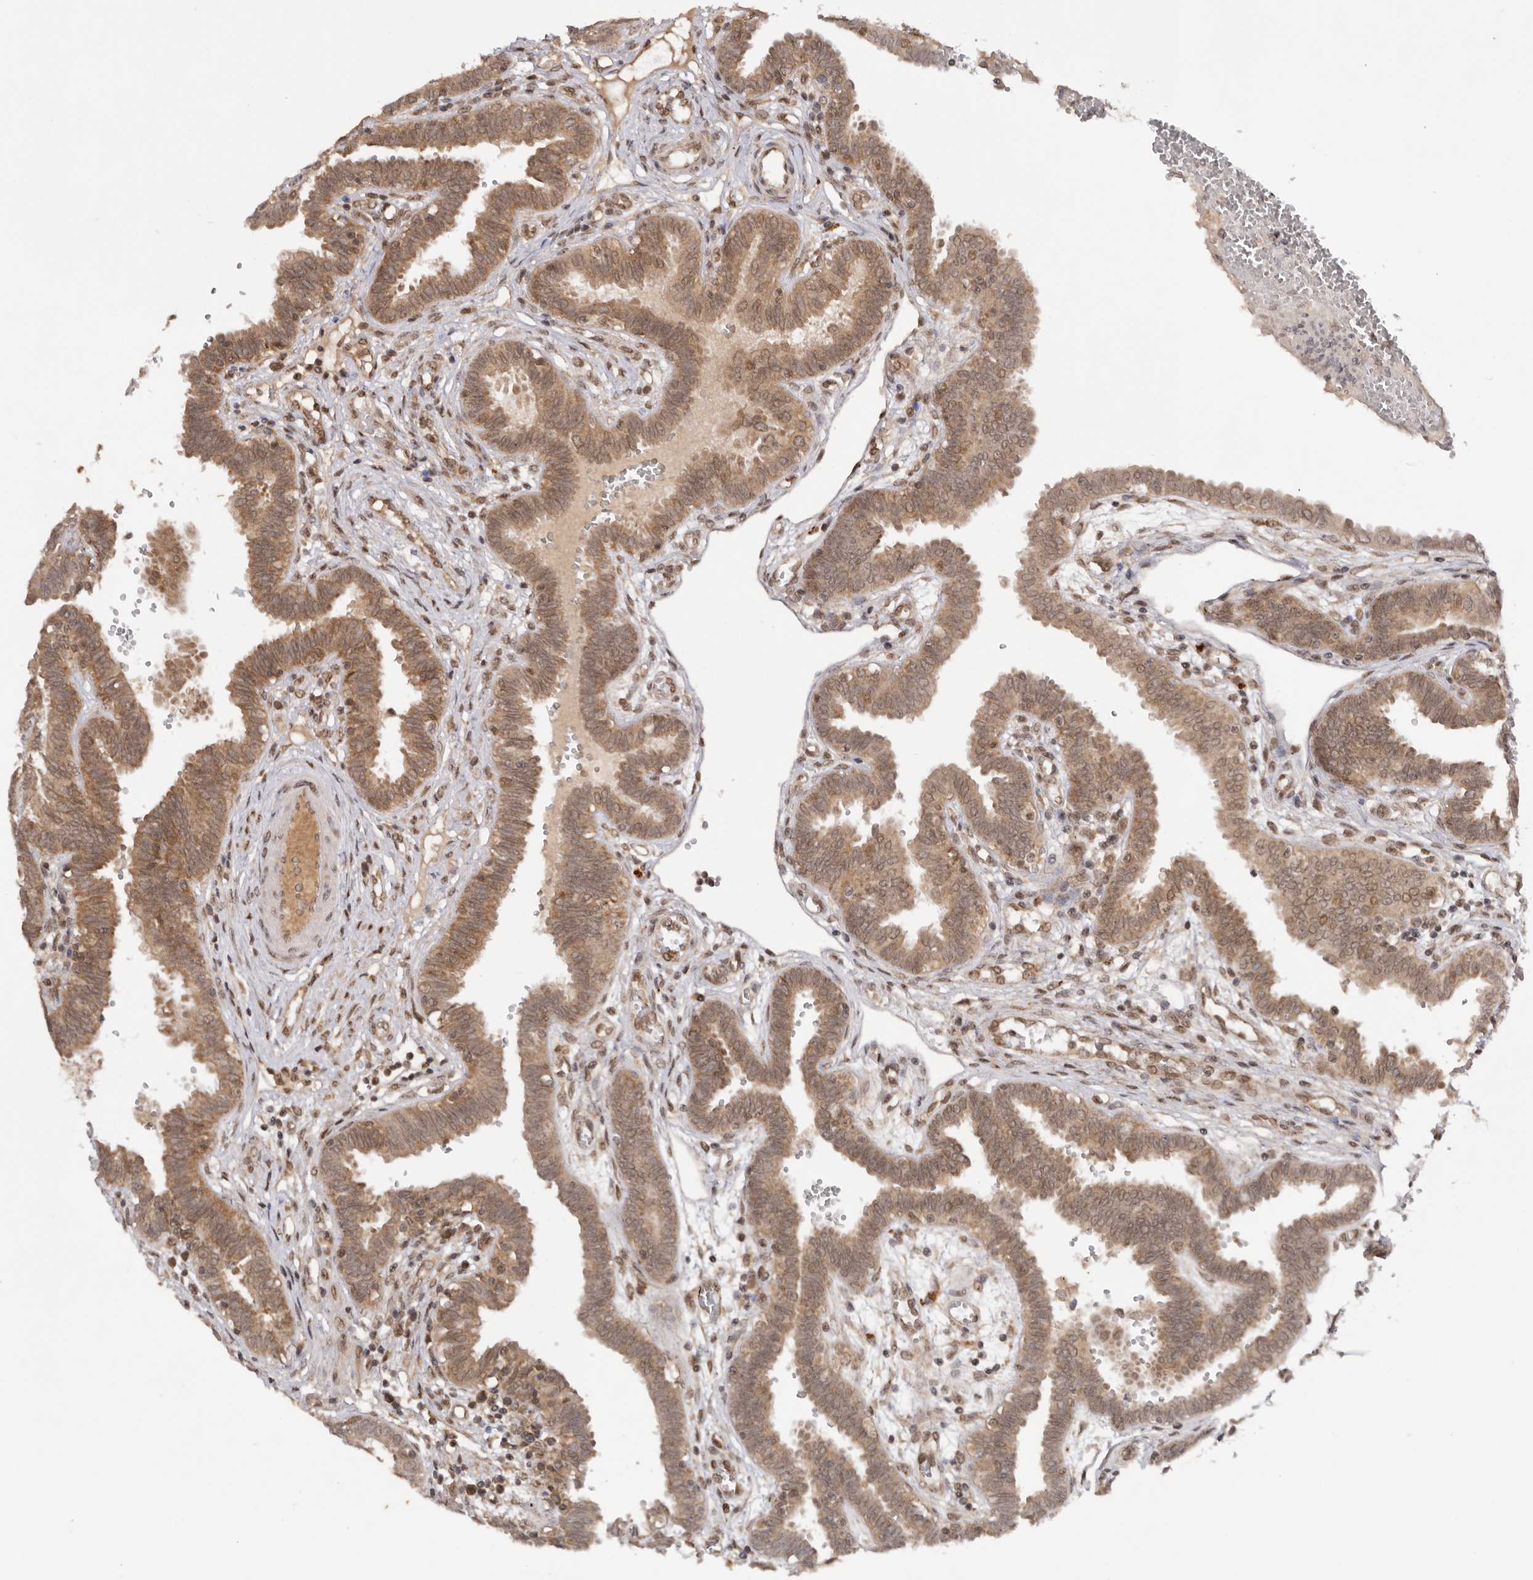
{"staining": {"intensity": "moderate", "quantity": ">75%", "location": "cytoplasmic/membranous,nuclear"}, "tissue": "fallopian tube", "cell_type": "Glandular cells", "image_type": "normal", "snomed": [{"axis": "morphology", "description": "Normal tissue, NOS"}, {"axis": "topography", "description": "Fallopian tube"}, {"axis": "topography", "description": "Placenta"}], "caption": "Fallopian tube stained with immunohistochemistry (IHC) reveals moderate cytoplasmic/membranous,nuclear positivity in about >75% of glandular cells.", "gene": "TARS2", "patient": {"sex": "female", "age": 32}}